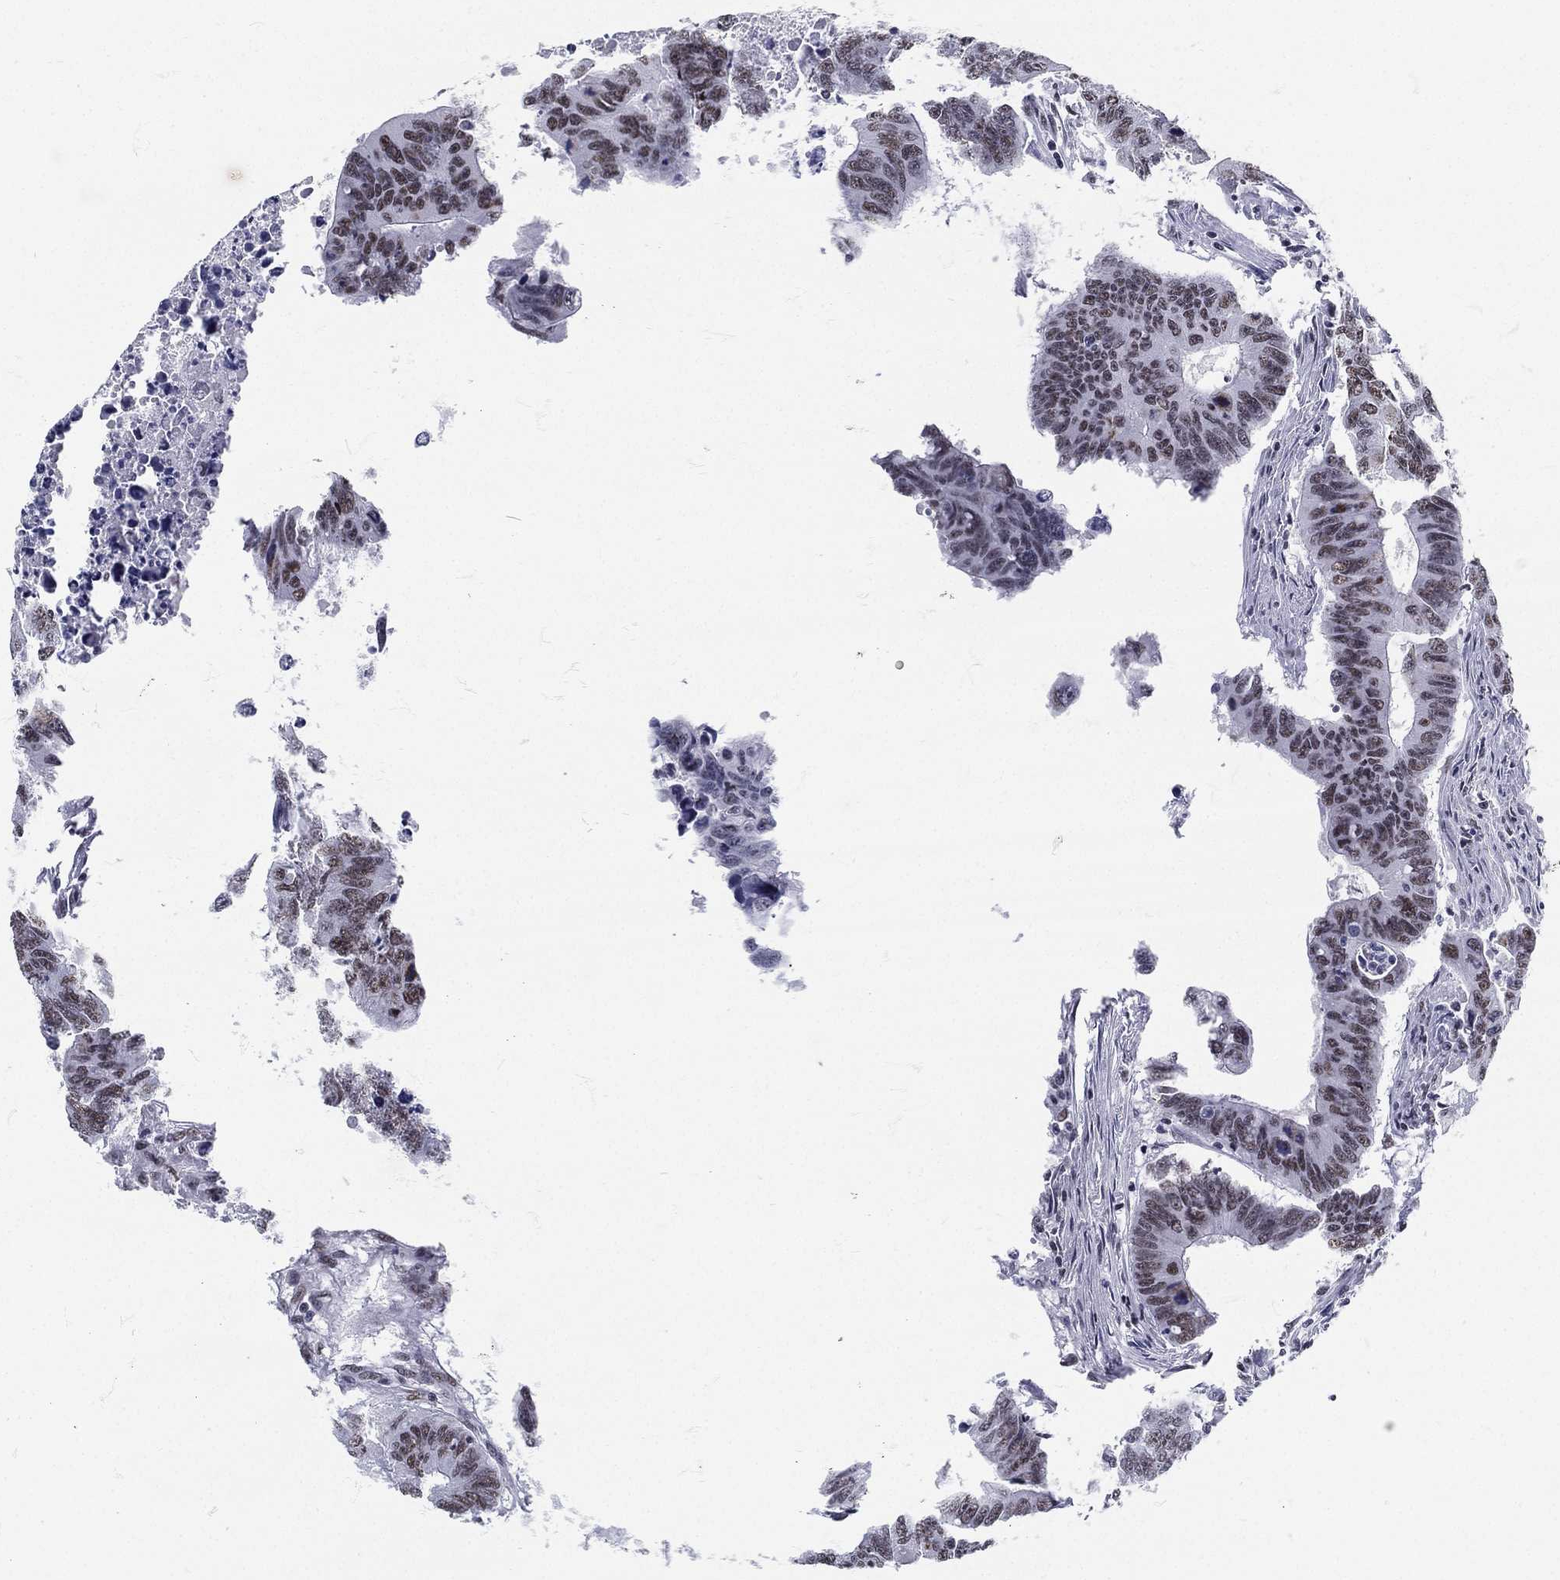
{"staining": {"intensity": "weak", "quantity": "<25%", "location": "nuclear"}, "tissue": "colorectal cancer", "cell_type": "Tumor cells", "image_type": "cancer", "snomed": [{"axis": "morphology", "description": "Adenocarcinoma, NOS"}, {"axis": "topography", "description": "Rectum"}], "caption": "IHC photomicrograph of neoplastic tissue: human adenocarcinoma (colorectal) stained with DAB displays no significant protein positivity in tumor cells.", "gene": "MAPK8IP1", "patient": {"sex": "female", "age": 85}}